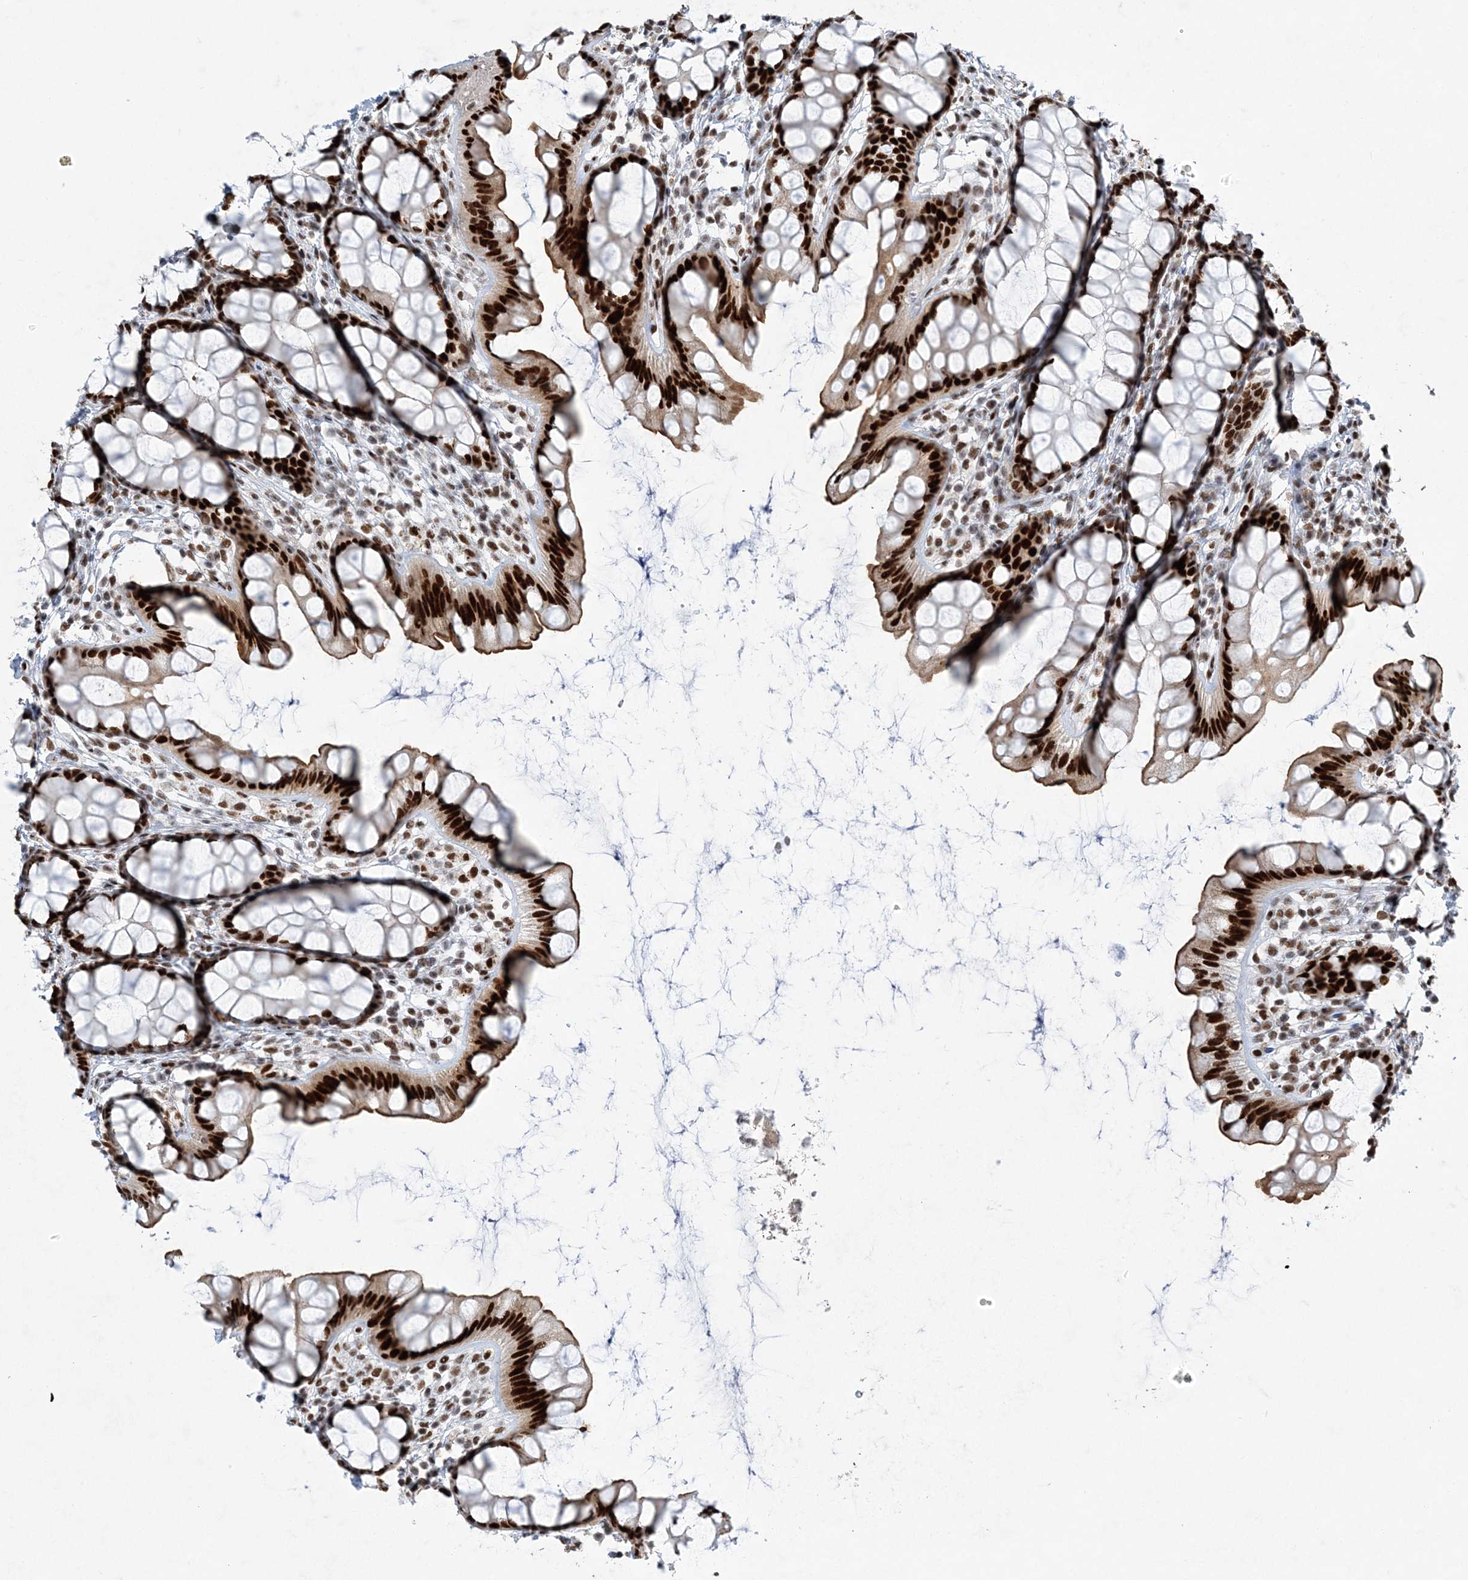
{"staining": {"intensity": "strong", "quantity": ">75%", "location": "nuclear"}, "tissue": "rectum", "cell_type": "Glandular cells", "image_type": "normal", "snomed": [{"axis": "morphology", "description": "Normal tissue, NOS"}, {"axis": "topography", "description": "Rectum"}], "caption": "This is an image of immunohistochemistry (IHC) staining of unremarkable rectum, which shows strong expression in the nuclear of glandular cells.", "gene": "ZBTB7A", "patient": {"sex": "female", "age": 65}}